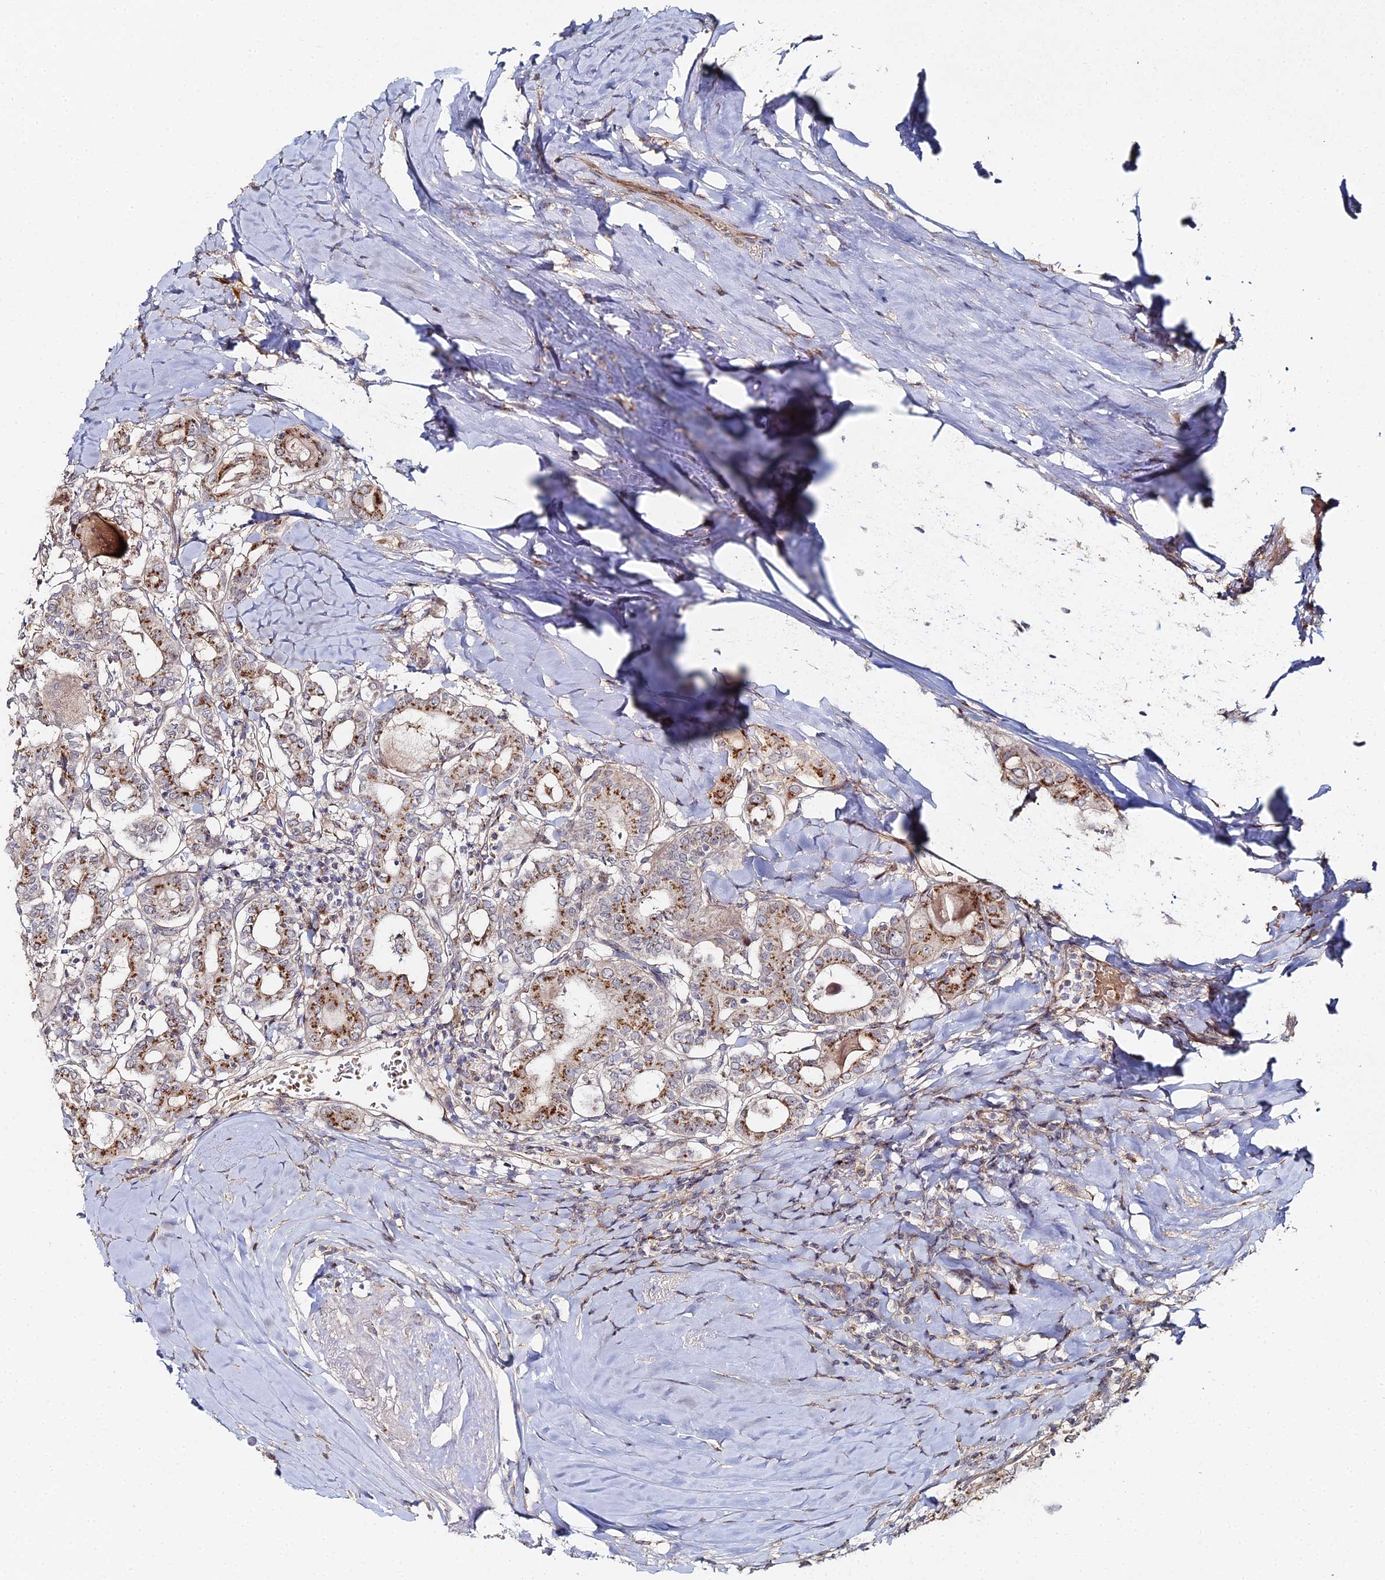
{"staining": {"intensity": "moderate", "quantity": ">75%", "location": "cytoplasmic/membranous"}, "tissue": "thyroid cancer", "cell_type": "Tumor cells", "image_type": "cancer", "snomed": [{"axis": "morphology", "description": "Papillary adenocarcinoma, NOS"}, {"axis": "topography", "description": "Thyroid gland"}], "caption": "DAB immunohistochemical staining of human papillary adenocarcinoma (thyroid) reveals moderate cytoplasmic/membranous protein expression in approximately >75% of tumor cells. Using DAB (3,3'-diaminobenzidine) (brown) and hematoxylin (blue) stains, captured at high magnification using brightfield microscopy.", "gene": "SGMS1", "patient": {"sex": "female", "age": 72}}